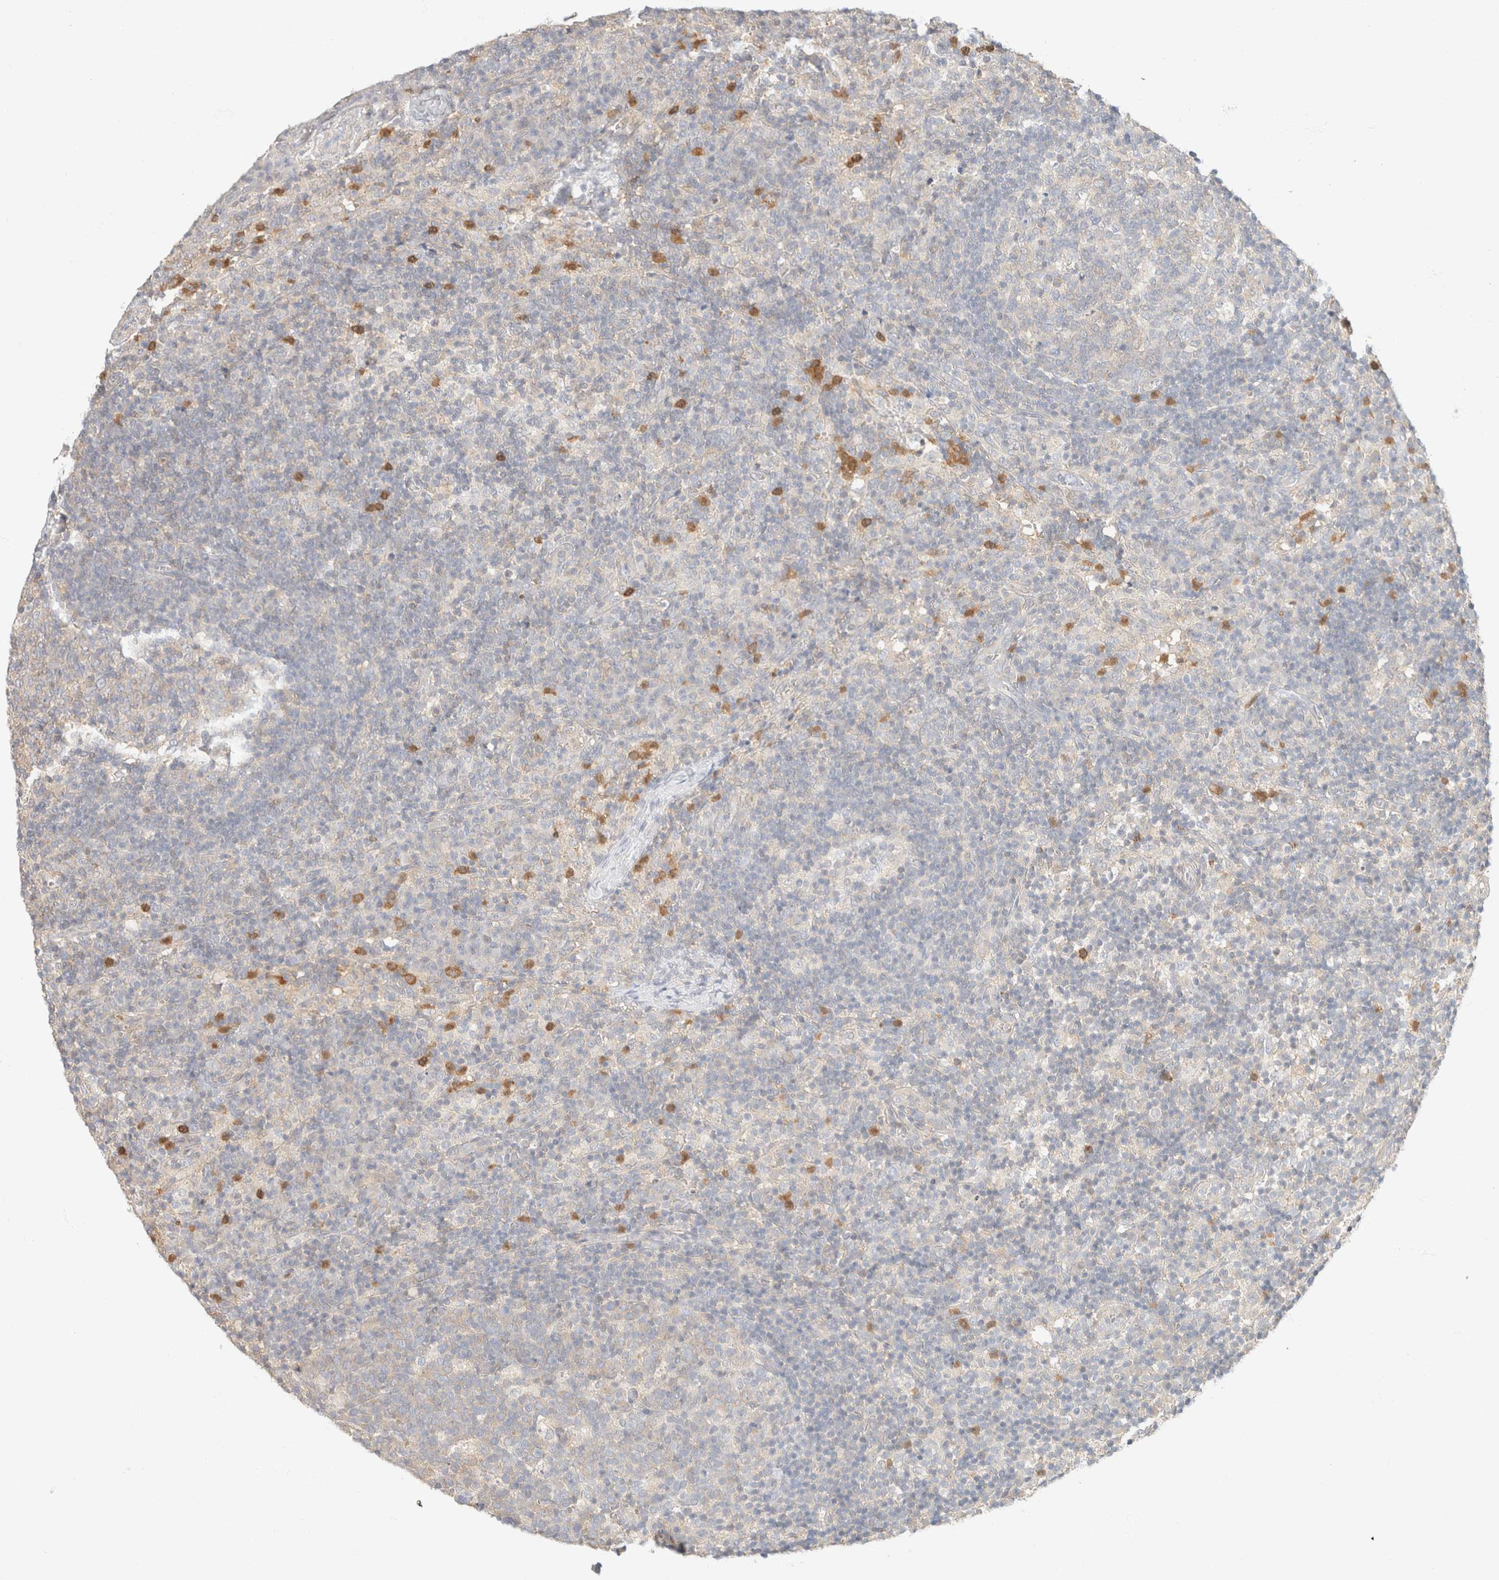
{"staining": {"intensity": "negative", "quantity": "none", "location": "none"}, "tissue": "lymph node", "cell_type": "Germinal center cells", "image_type": "normal", "snomed": [{"axis": "morphology", "description": "Normal tissue, NOS"}, {"axis": "morphology", "description": "Inflammation, NOS"}, {"axis": "topography", "description": "Lymph node"}], "caption": "Germinal center cells show no significant positivity in unremarkable lymph node.", "gene": "GPI", "patient": {"sex": "male", "age": 55}}